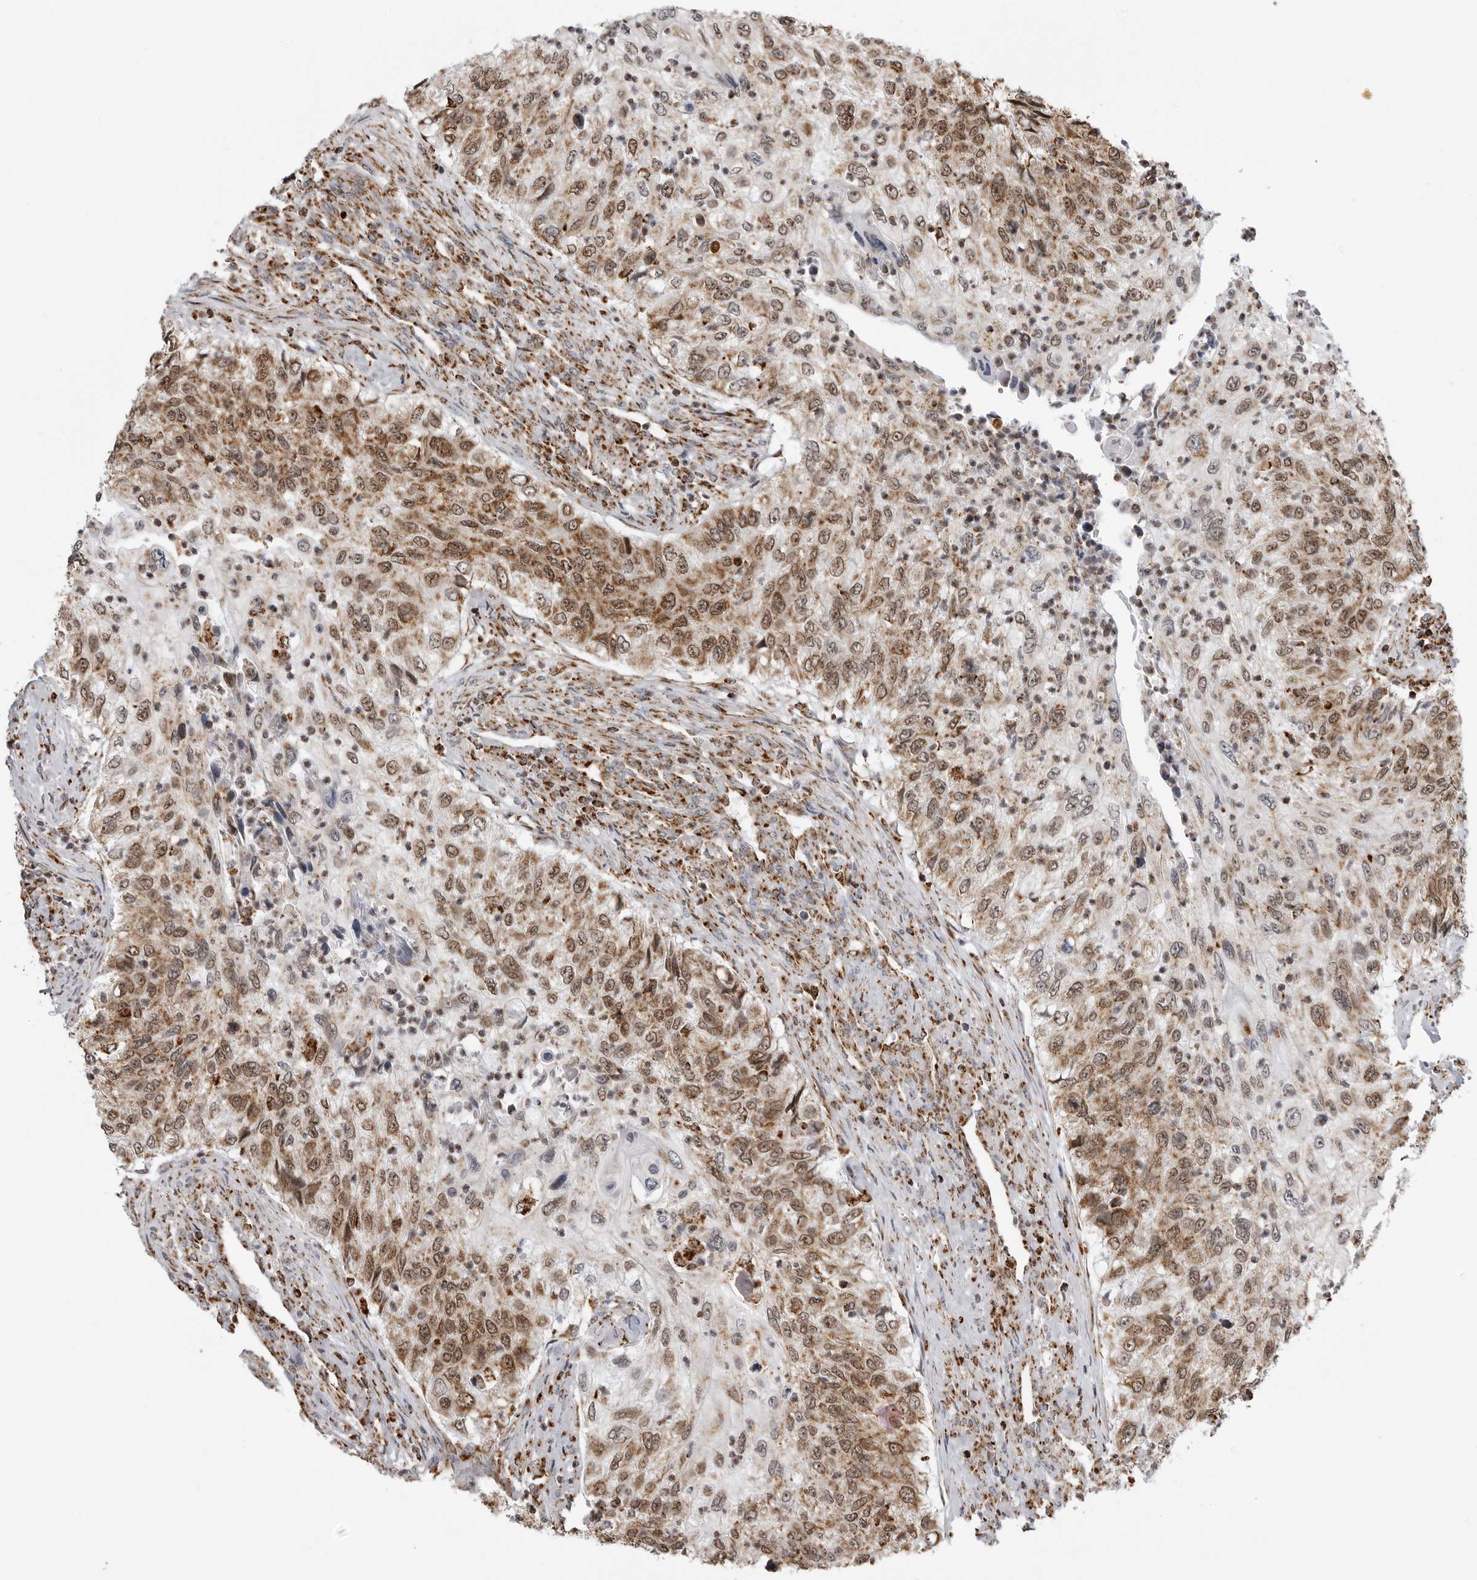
{"staining": {"intensity": "moderate", "quantity": ">75%", "location": "cytoplasmic/membranous,nuclear"}, "tissue": "urothelial cancer", "cell_type": "Tumor cells", "image_type": "cancer", "snomed": [{"axis": "morphology", "description": "Urothelial carcinoma, High grade"}, {"axis": "topography", "description": "Urinary bladder"}], "caption": "Immunohistochemical staining of human urothelial cancer reveals medium levels of moderate cytoplasmic/membranous and nuclear protein staining in approximately >75% of tumor cells. The staining was performed using DAB, with brown indicating positive protein expression. Nuclei are stained blue with hematoxylin.", "gene": "COX5A", "patient": {"sex": "female", "age": 60}}